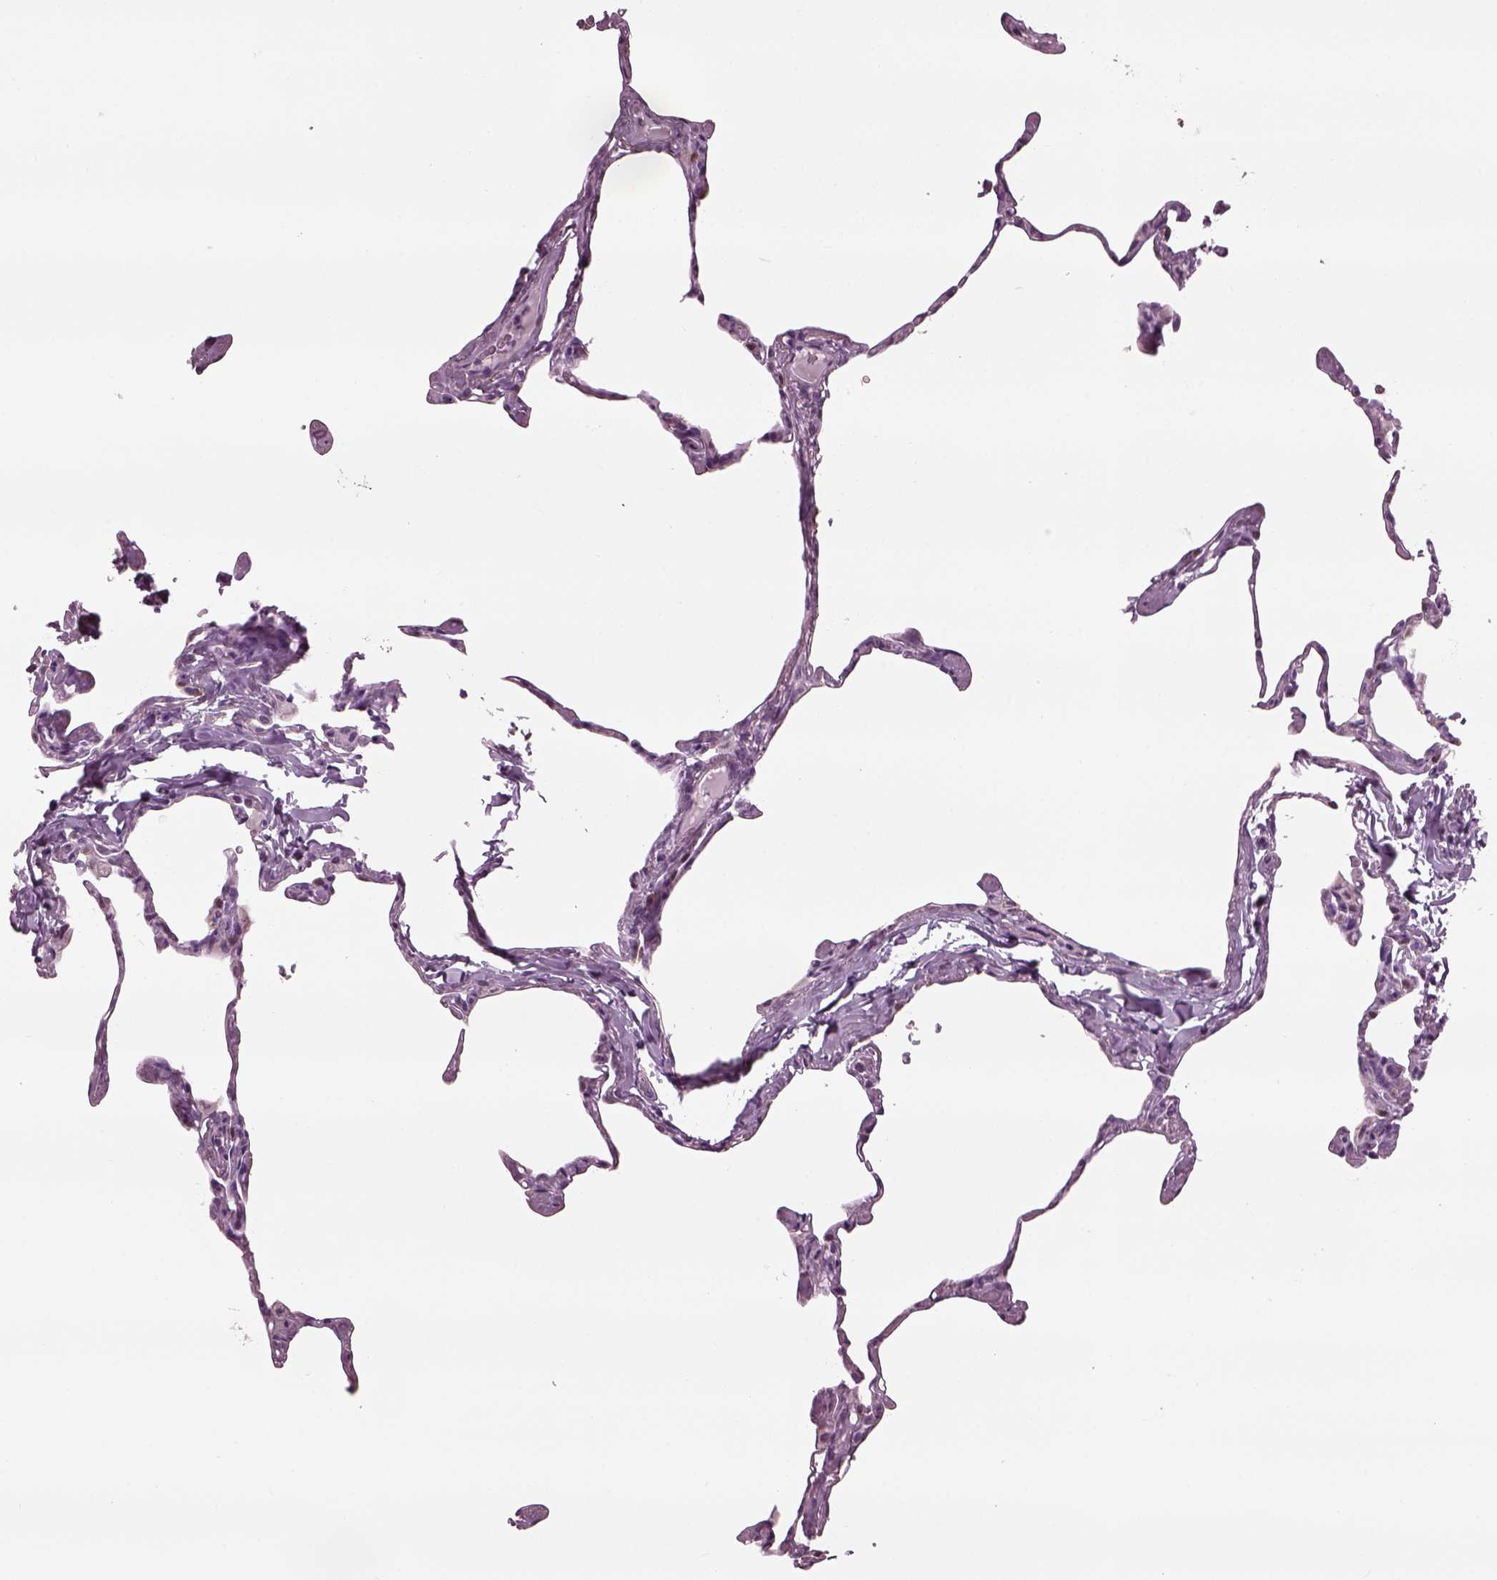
{"staining": {"intensity": "negative", "quantity": "none", "location": "none"}, "tissue": "lung", "cell_type": "Alveolar cells", "image_type": "normal", "snomed": [{"axis": "morphology", "description": "Normal tissue, NOS"}, {"axis": "topography", "description": "Lung"}], "caption": "IHC histopathology image of normal lung: lung stained with DAB displays no significant protein staining in alveolar cells.", "gene": "TPPP2", "patient": {"sex": "male", "age": 65}}